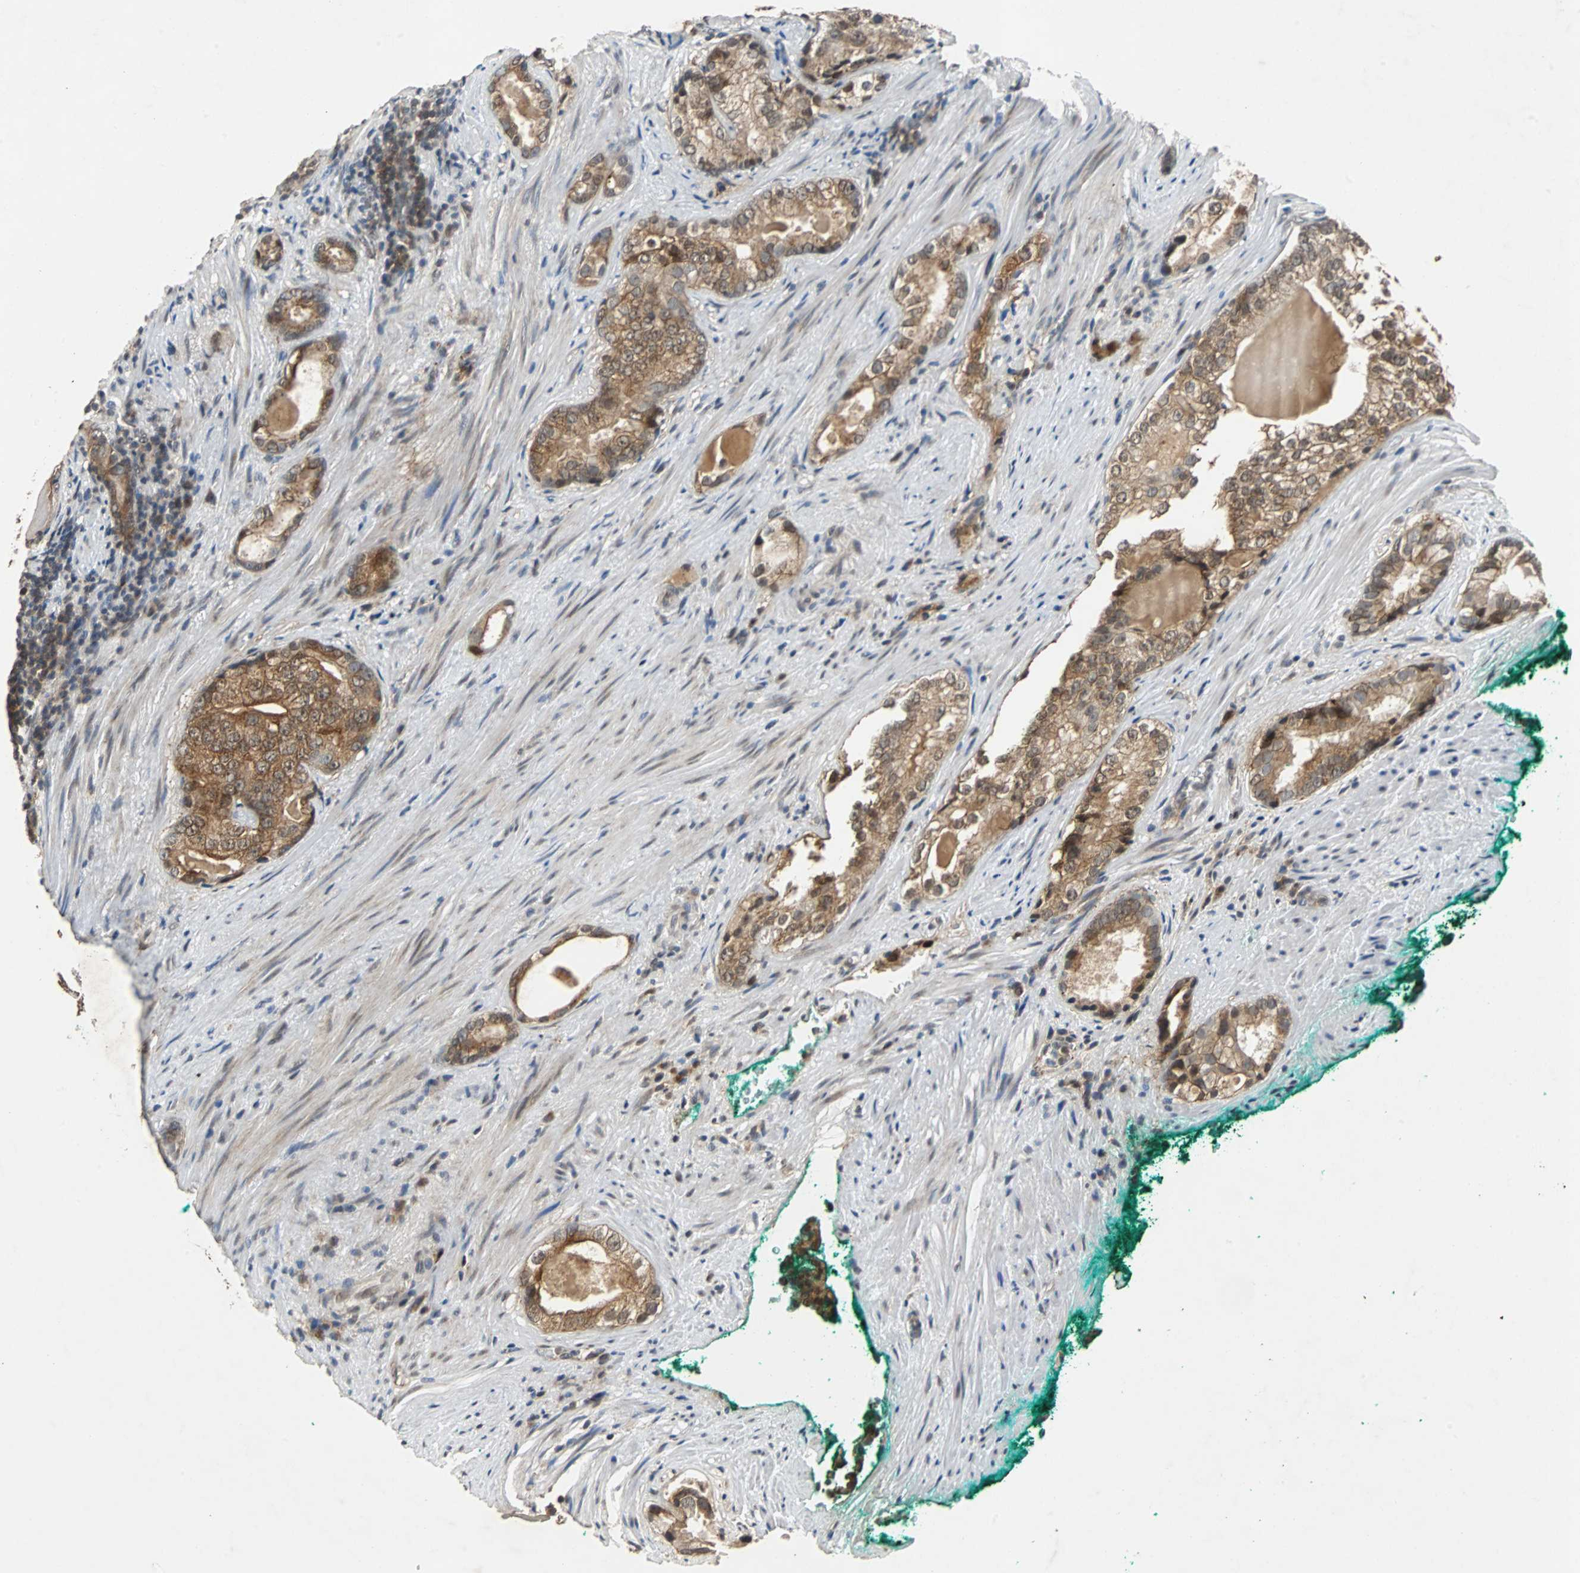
{"staining": {"intensity": "moderate", "quantity": ">75%", "location": "cytoplasmic/membranous"}, "tissue": "prostate cancer", "cell_type": "Tumor cells", "image_type": "cancer", "snomed": [{"axis": "morphology", "description": "Adenocarcinoma, High grade"}, {"axis": "topography", "description": "Prostate"}], "caption": "A high-resolution image shows IHC staining of prostate cancer (high-grade adenocarcinoma), which shows moderate cytoplasmic/membranous positivity in approximately >75% of tumor cells.", "gene": "LSR", "patient": {"sex": "male", "age": 66}}